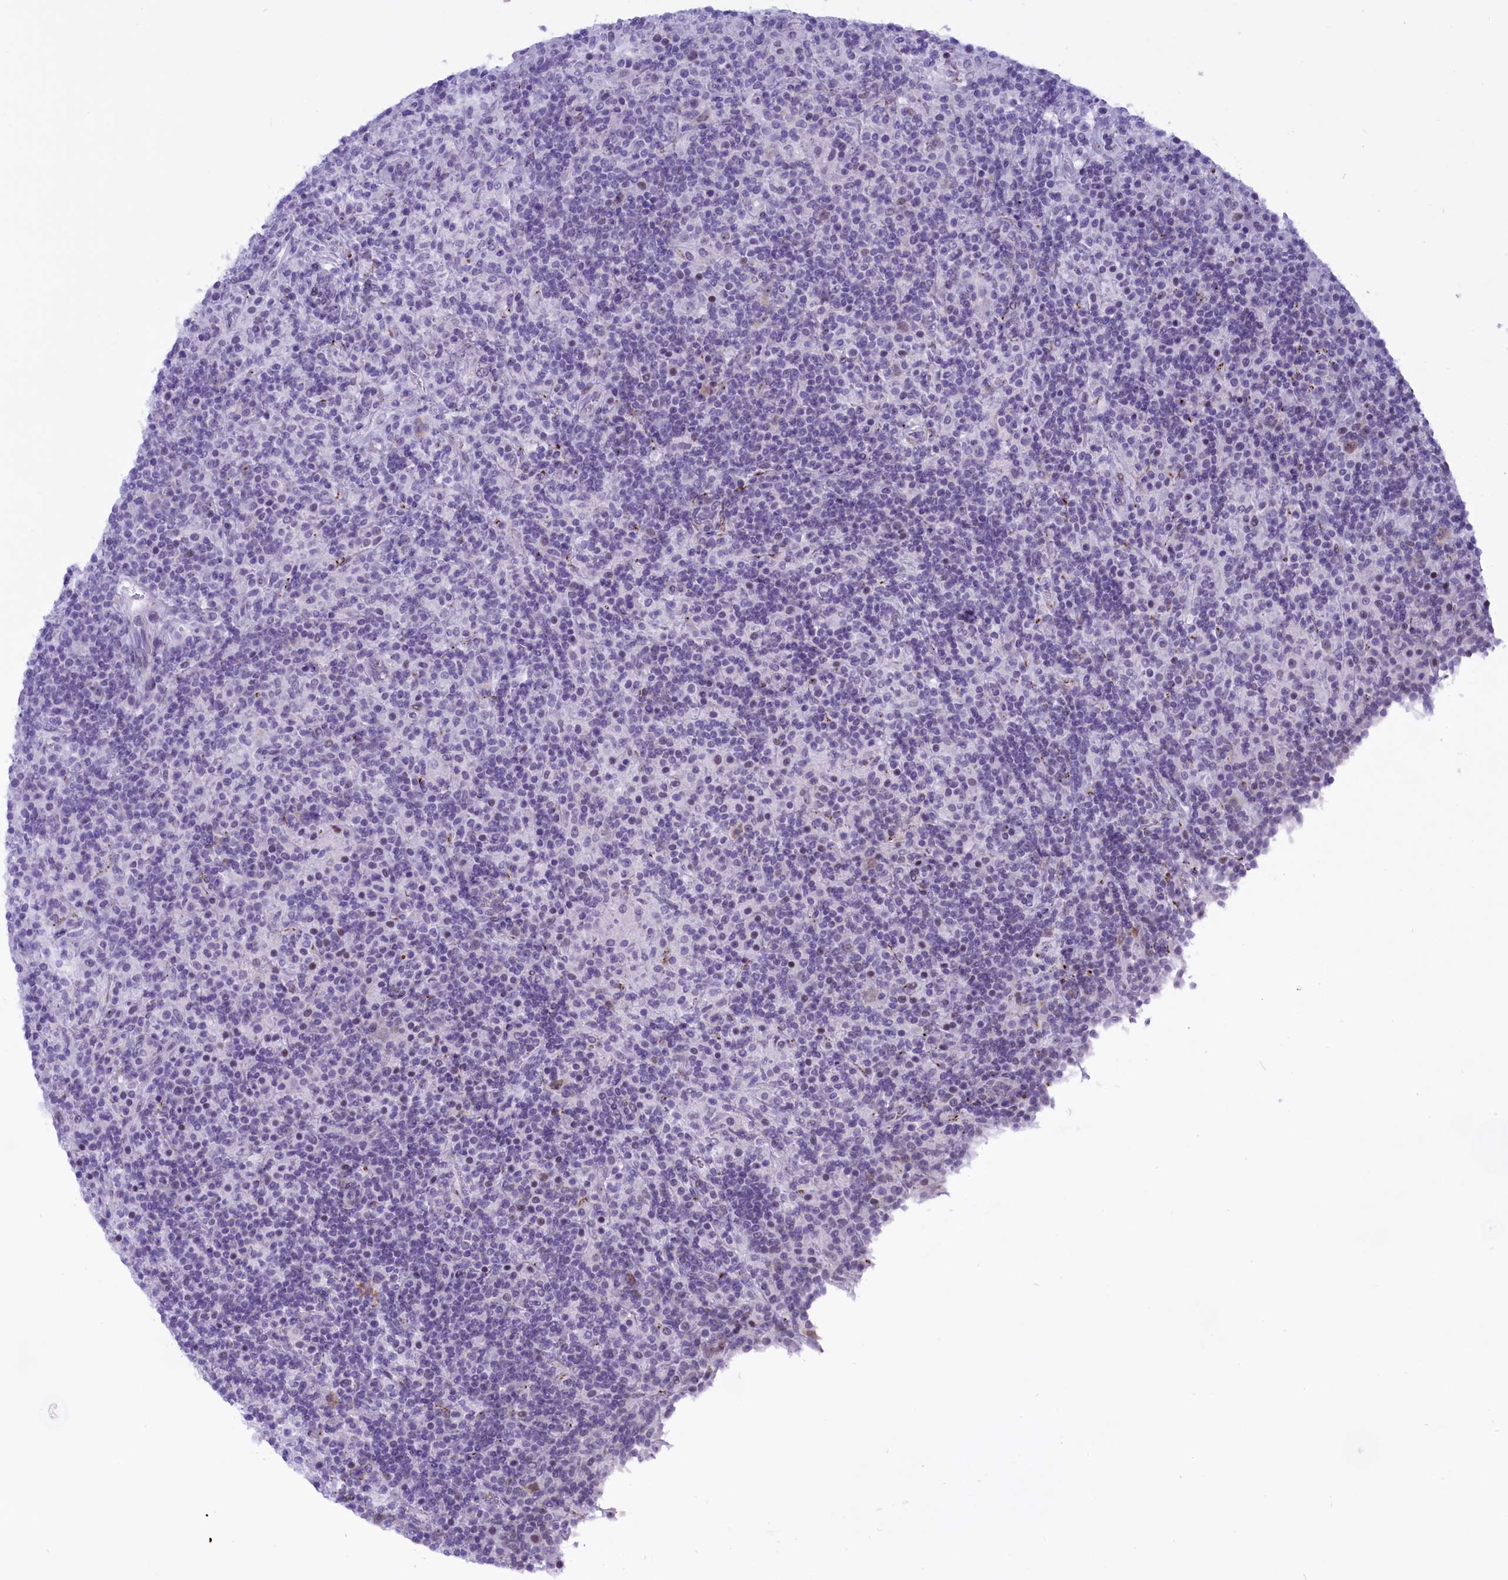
{"staining": {"intensity": "negative", "quantity": "none", "location": "none"}, "tissue": "lymphoma", "cell_type": "Tumor cells", "image_type": "cancer", "snomed": [{"axis": "morphology", "description": "Hodgkin's disease, NOS"}, {"axis": "topography", "description": "Lymph node"}], "caption": "Tumor cells show no significant protein staining in Hodgkin's disease. The staining is performed using DAB (3,3'-diaminobenzidine) brown chromogen with nuclei counter-stained in using hematoxylin.", "gene": "RPS6KB1", "patient": {"sex": "male", "age": 70}}